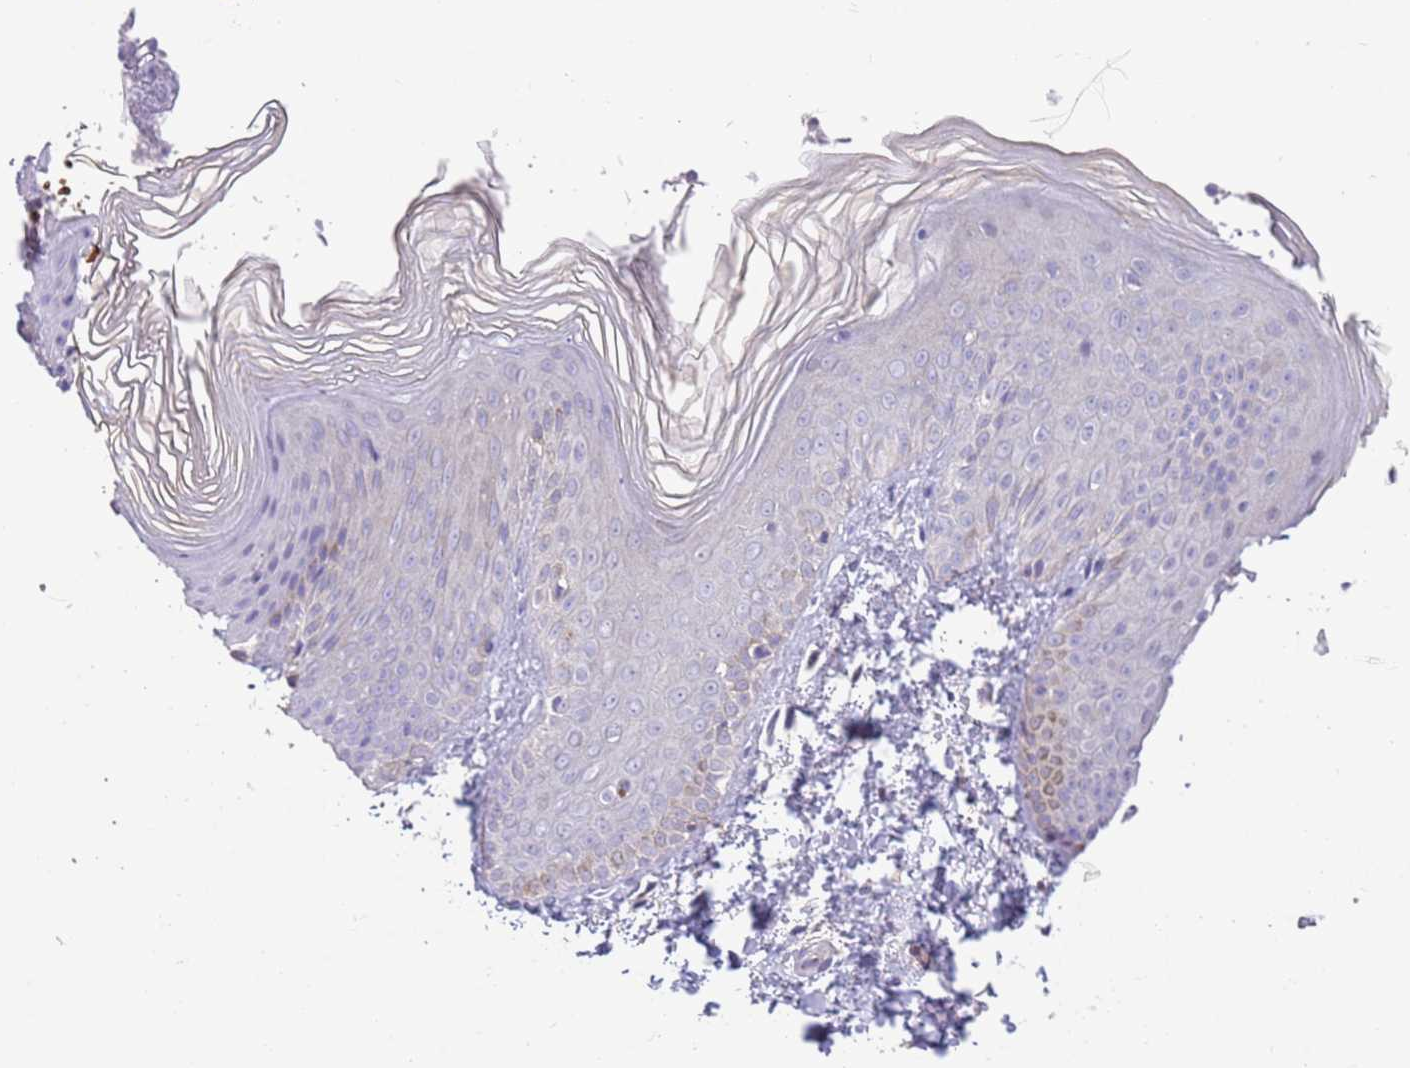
{"staining": {"intensity": "negative", "quantity": "none", "location": "none"}, "tissue": "skin", "cell_type": "Epidermal cells", "image_type": "normal", "snomed": [{"axis": "morphology", "description": "Normal tissue, NOS"}, {"axis": "morphology", "description": "Inflammation, NOS"}, {"axis": "topography", "description": "Soft tissue"}, {"axis": "topography", "description": "Anal"}], "caption": "An immunohistochemistry image of unremarkable skin is shown. There is no staining in epidermal cells of skin.", "gene": "ZNF14", "patient": {"sex": "female", "age": 15}}